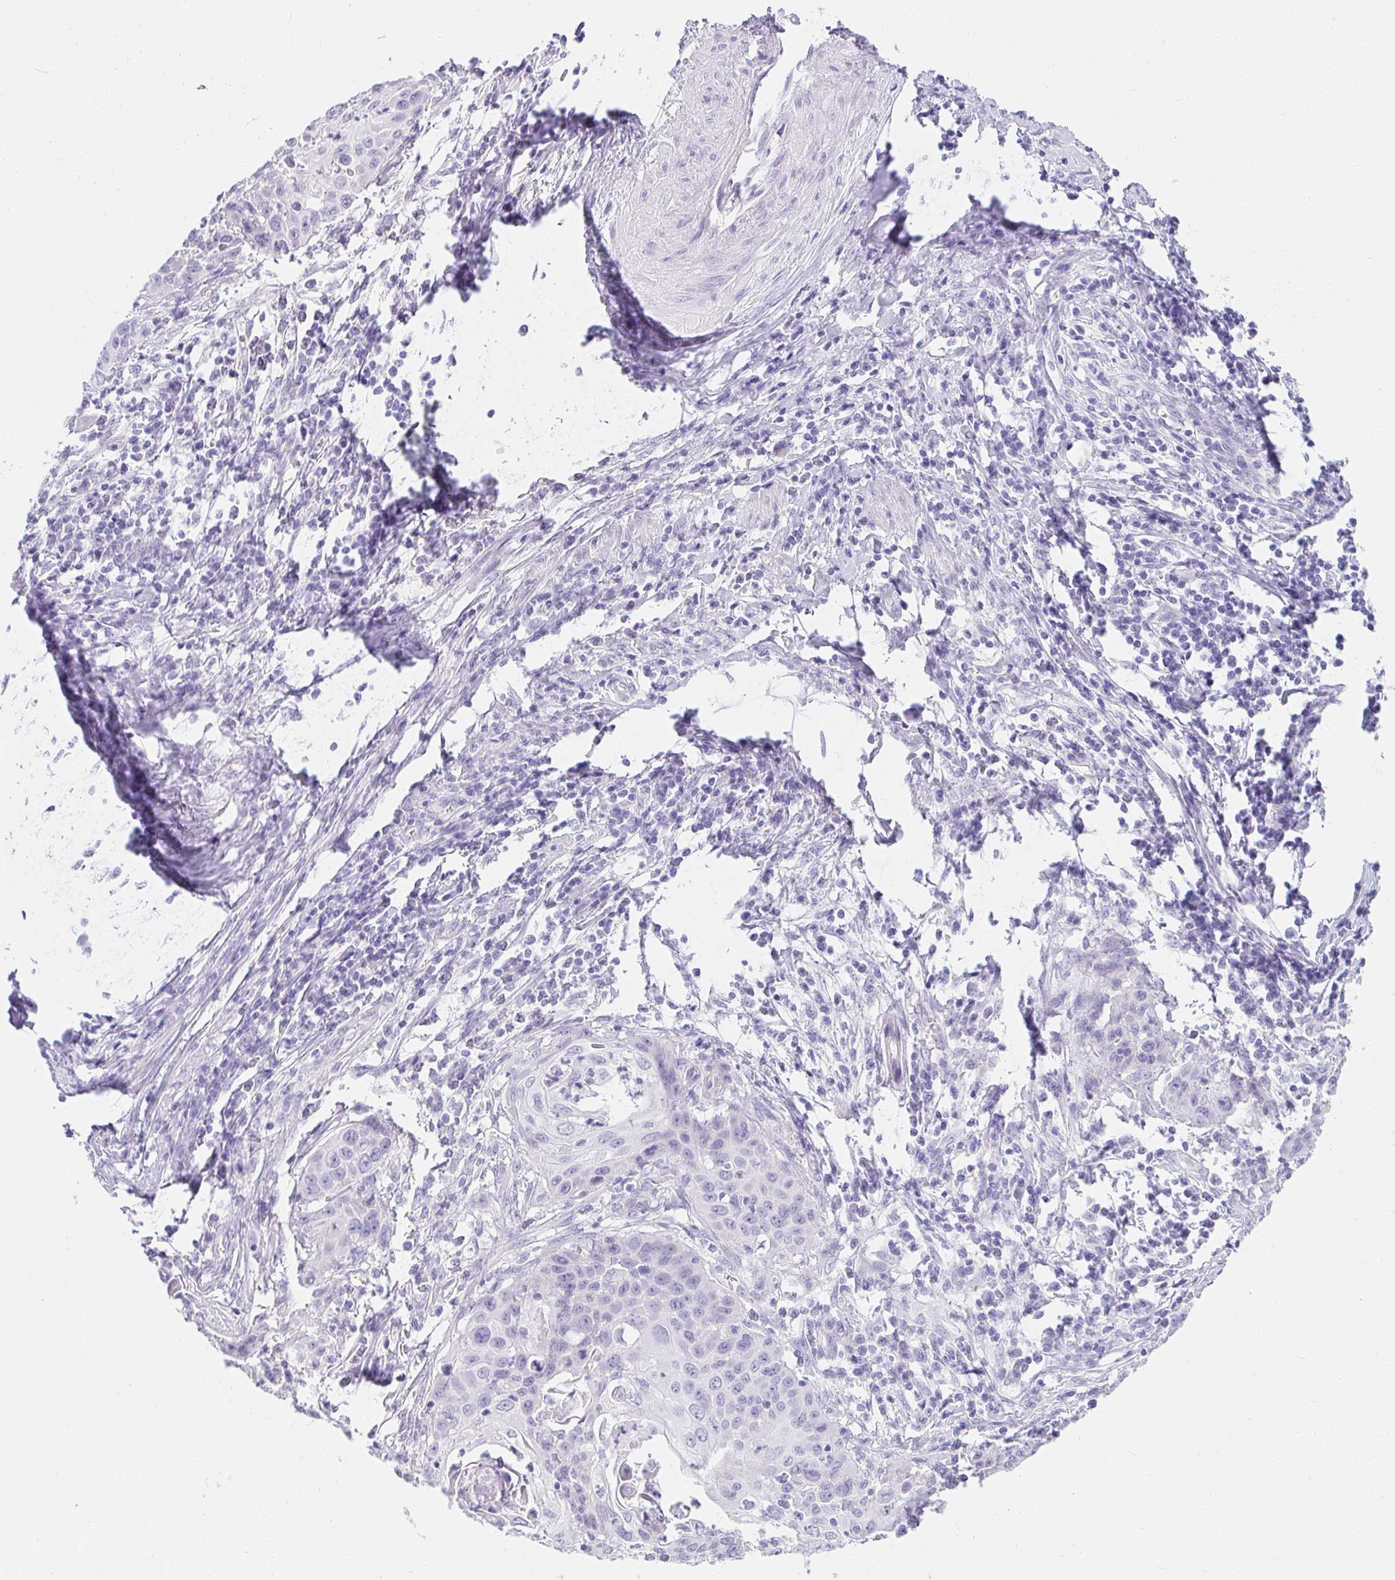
{"staining": {"intensity": "negative", "quantity": "none", "location": "none"}, "tissue": "cervical cancer", "cell_type": "Tumor cells", "image_type": "cancer", "snomed": [{"axis": "morphology", "description": "Squamous cell carcinoma, NOS"}, {"axis": "topography", "description": "Cervix"}], "caption": "The photomicrograph shows no significant expression in tumor cells of cervical cancer (squamous cell carcinoma).", "gene": "VGLL1", "patient": {"sex": "female", "age": 65}}